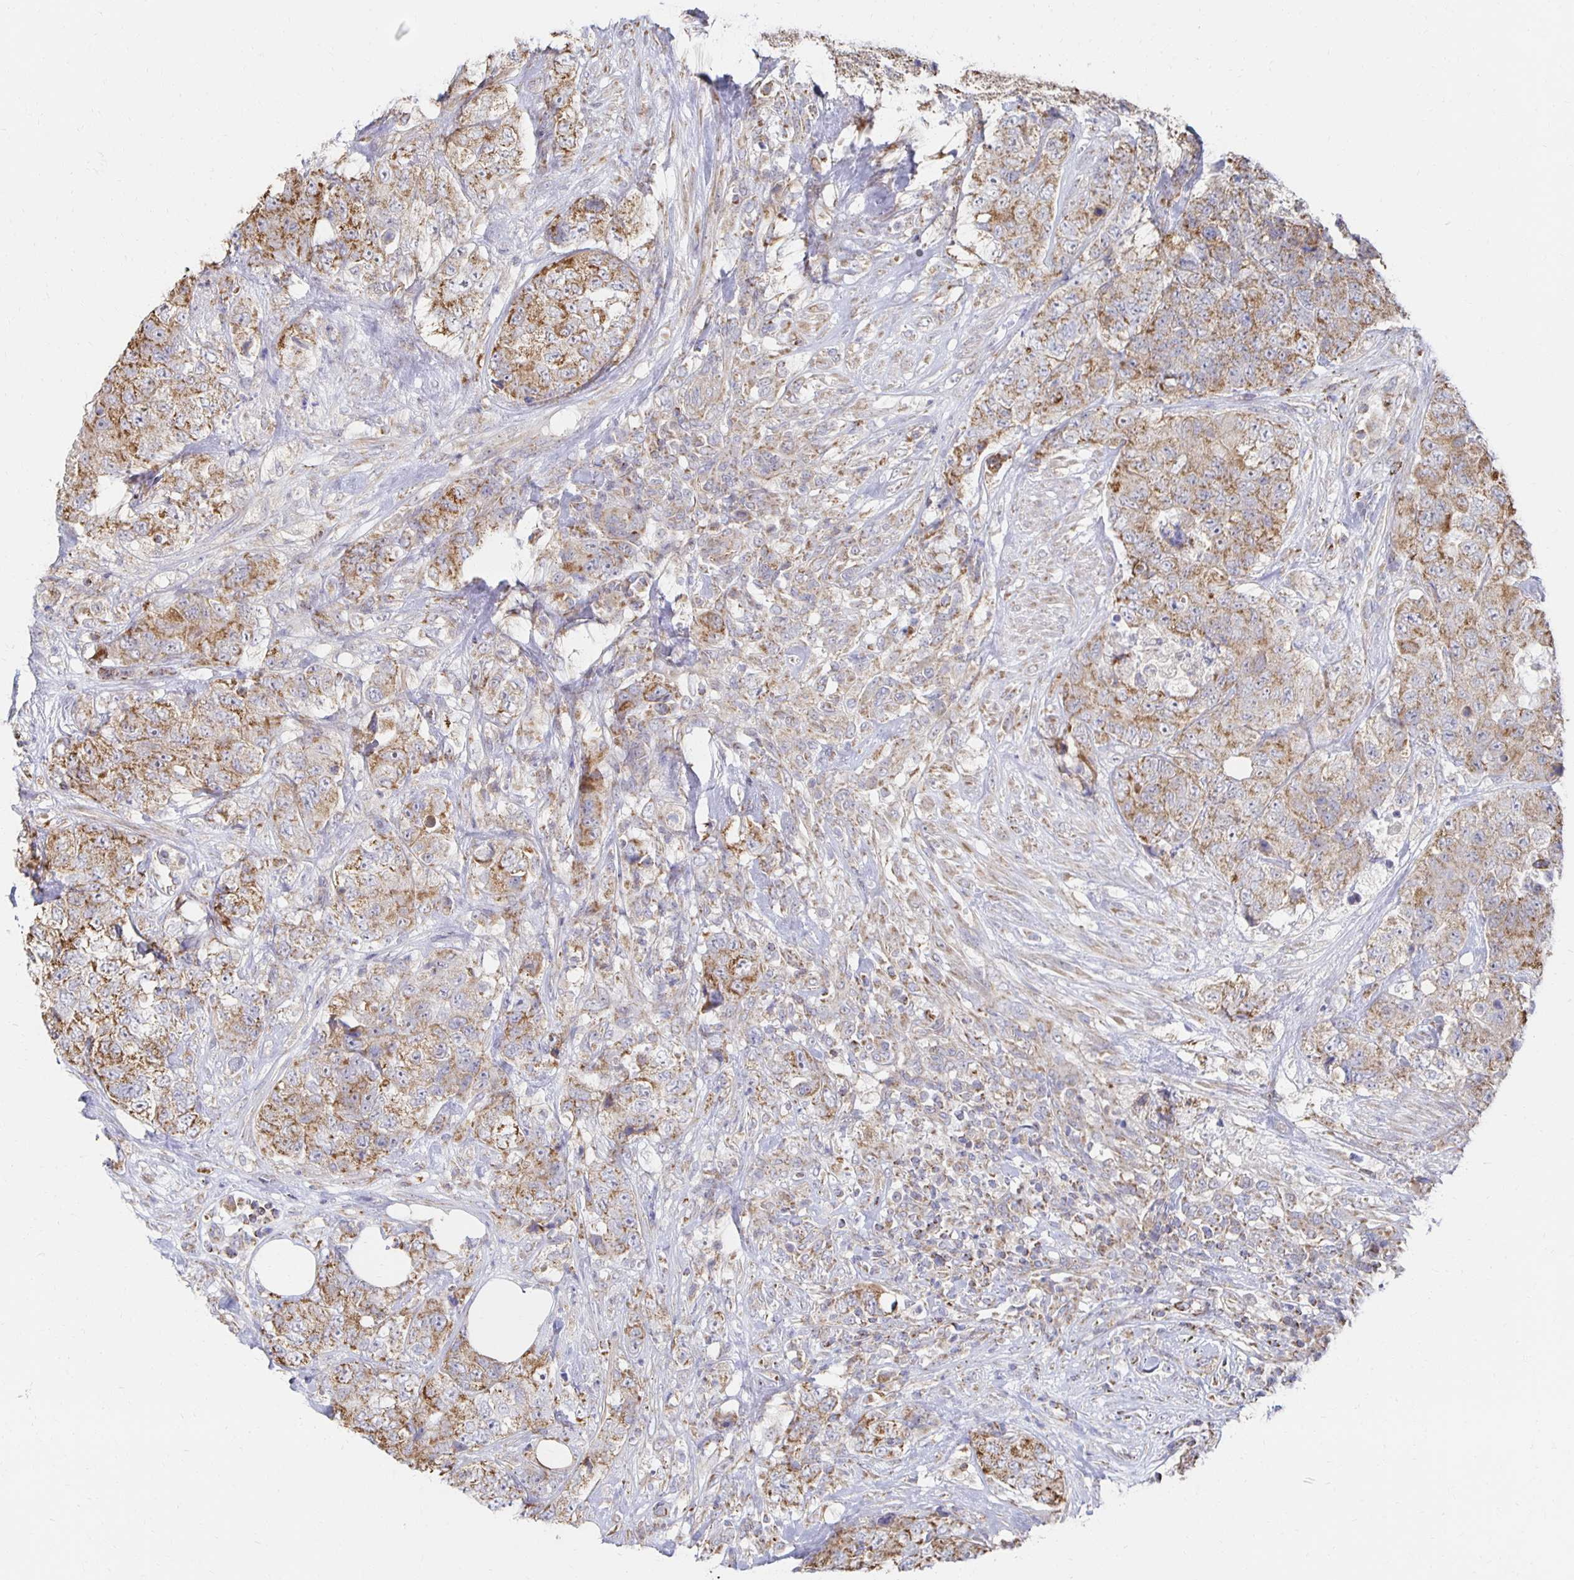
{"staining": {"intensity": "moderate", "quantity": ">75%", "location": "cytoplasmic/membranous"}, "tissue": "urothelial cancer", "cell_type": "Tumor cells", "image_type": "cancer", "snomed": [{"axis": "morphology", "description": "Urothelial carcinoma, High grade"}, {"axis": "topography", "description": "Urinary bladder"}], "caption": "Immunohistochemical staining of human urothelial cancer shows moderate cytoplasmic/membranous protein staining in approximately >75% of tumor cells.", "gene": "NKX2-8", "patient": {"sex": "female", "age": 78}}